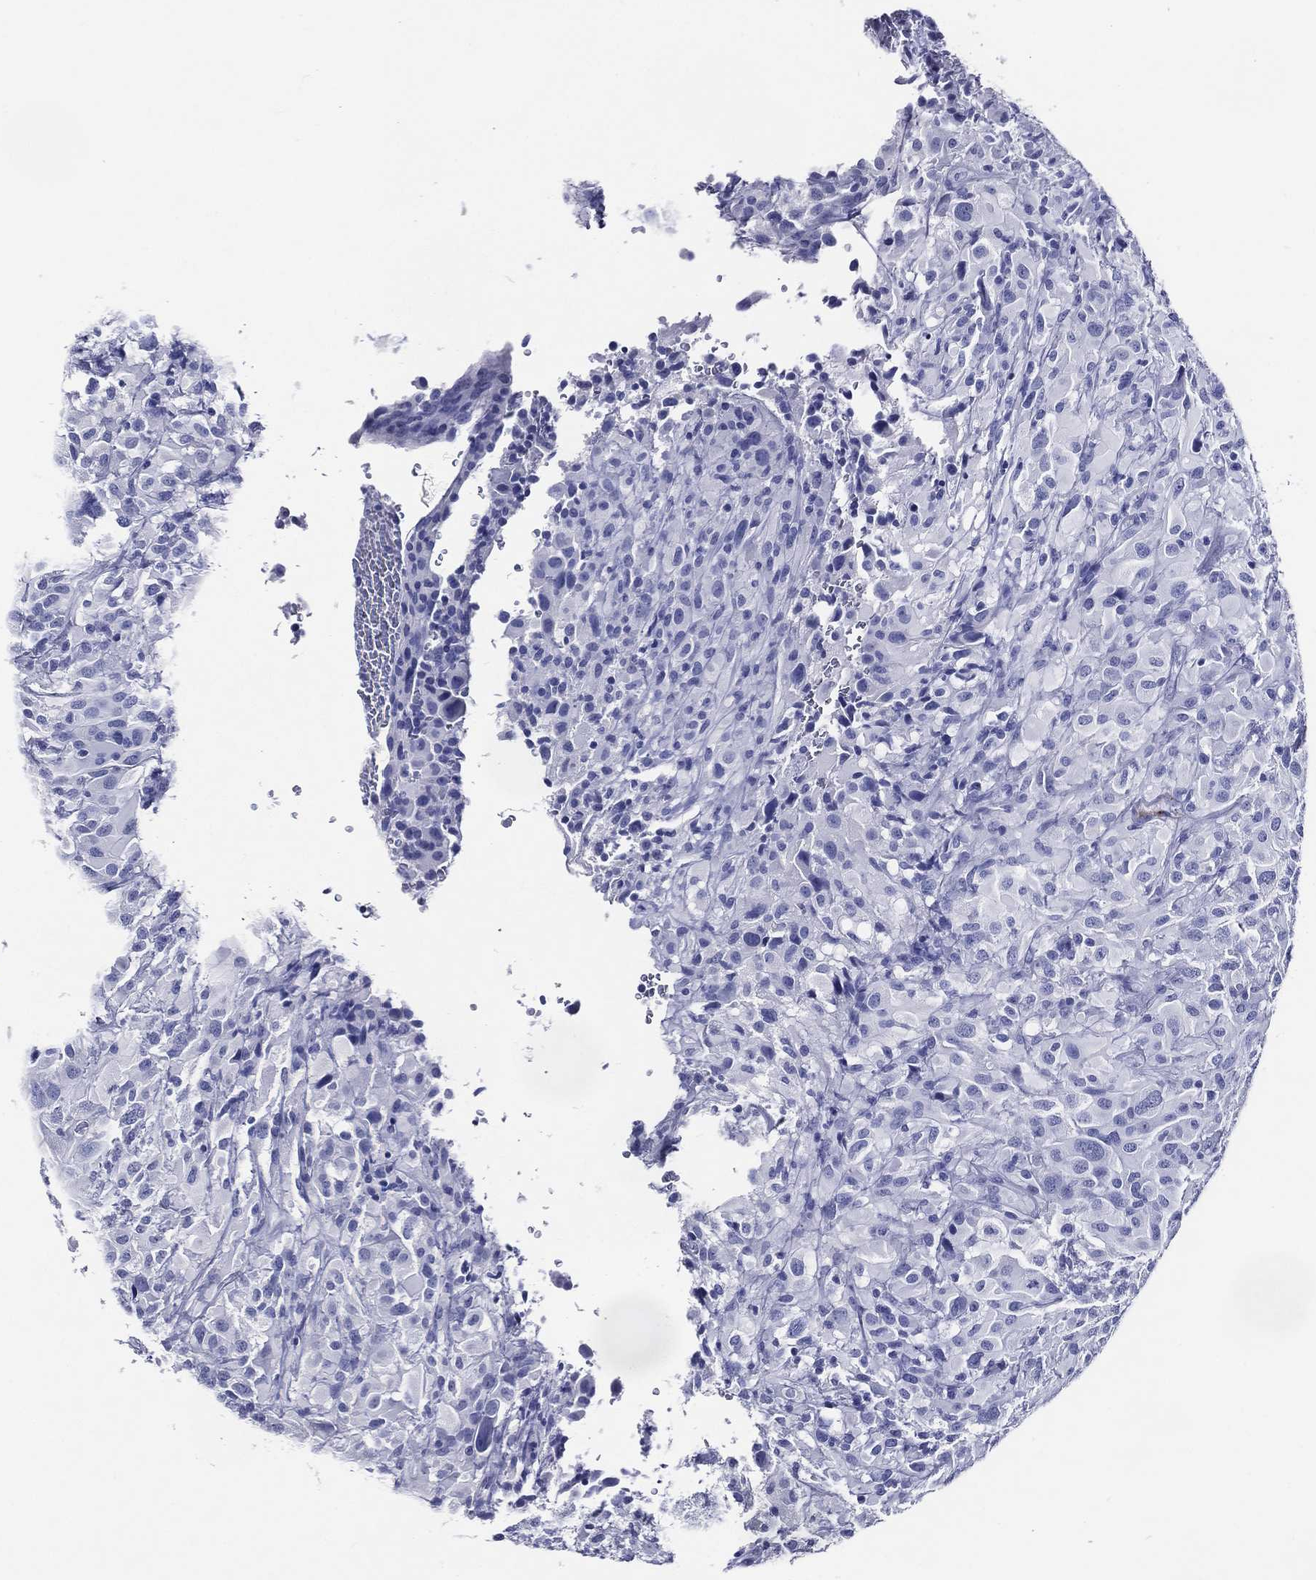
{"staining": {"intensity": "negative", "quantity": "none", "location": "none"}, "tissue": "glioma", "cell_type": "Tumor cells", "image_type": "cancer", "snomed": [{"axis": "morphology", "description": "Glioma, malignant, High grade"}, {"axis": "topography", "description": "Cerebral cortex"}], "caption": "The image reveals no staining of tumor cells in glioma.", "gene": "ACE2", "patient": {"sex": "male", "age": 35}}